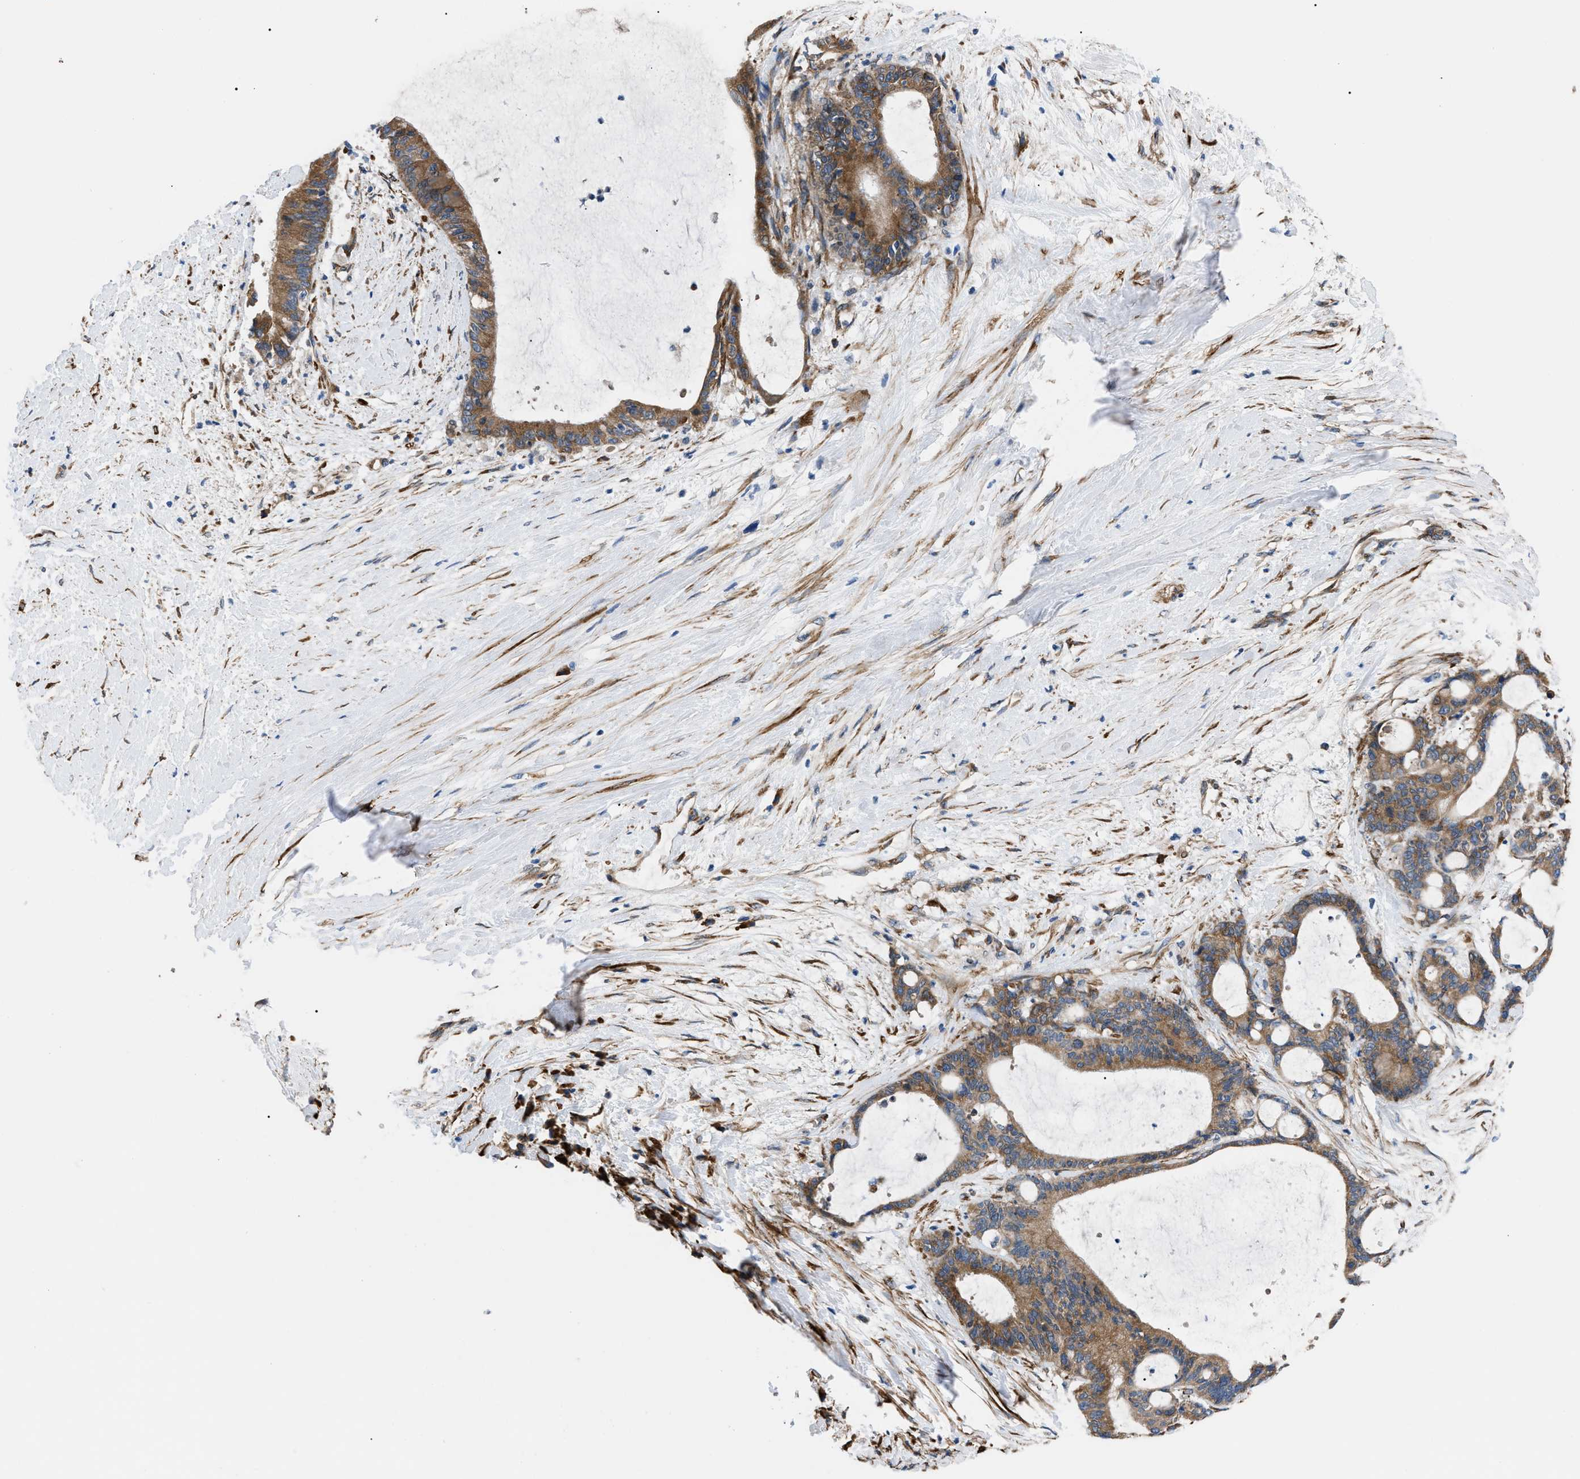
{"staining": {"intensity": "moderate", "quantity": ">75%", "location": "cytoplasmic/membranous"}, "tissue": "liver cancer", "cell_type": "Tumor cells", "image_type": "cancer", "snomed": [{"axis": "morphology", "description": "Cholangiocarcinoma"}, {"axis": "topography", "description": "Liver"}], "caption": "High-power microscopy captured an immunohistochemistry histopathology image of liver cancer, revealing moderate cytoplasmic/membranous positivity in approximately >75% of tumor cells. (brown staining indicates protein expression, while blue staining denotes nuclei).", "gene": "MYO10", "patient": {"sex": "female", "age": 73}}